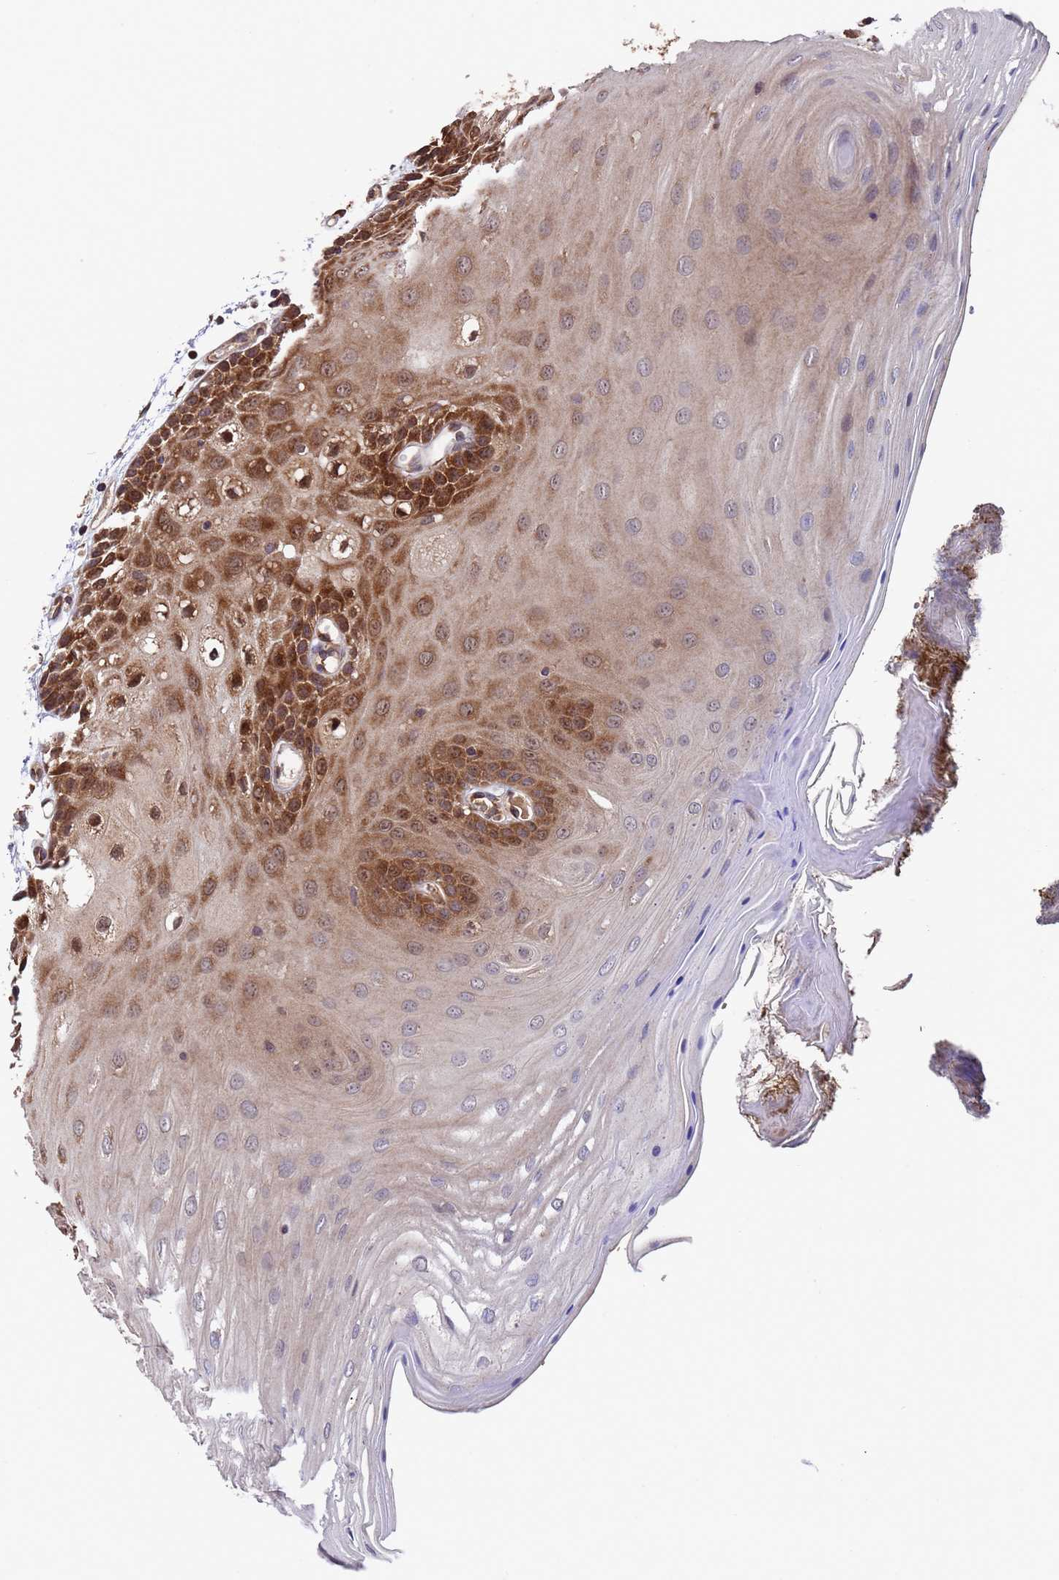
{"staining": {"intensity": "strong", "quantity": "25%-75%", "location": "cytoplasmic/membranous,nuclear"}, "tissue": "oral mucosa", "cell_type": "Squamous epithelial cells", "image_type": "normal", "snomed": [{"axis": "morphology", "description": "Normal tissue, NOS"}, {"axis": "topography", "description": "Oral tissue"}, {"axis": "topography", "description": "Tounge, NOS"}], "caption": "A photomicrograph showing strong cytoplasmic/membranous,nuclear positivity in approximately 25%-75% of squamous epithelial cells in benign oral mucosa, as visualized by brown immunohistochemical staining.", "gene": "TSR3", "patient": {"sex": "female", "age": 73}}